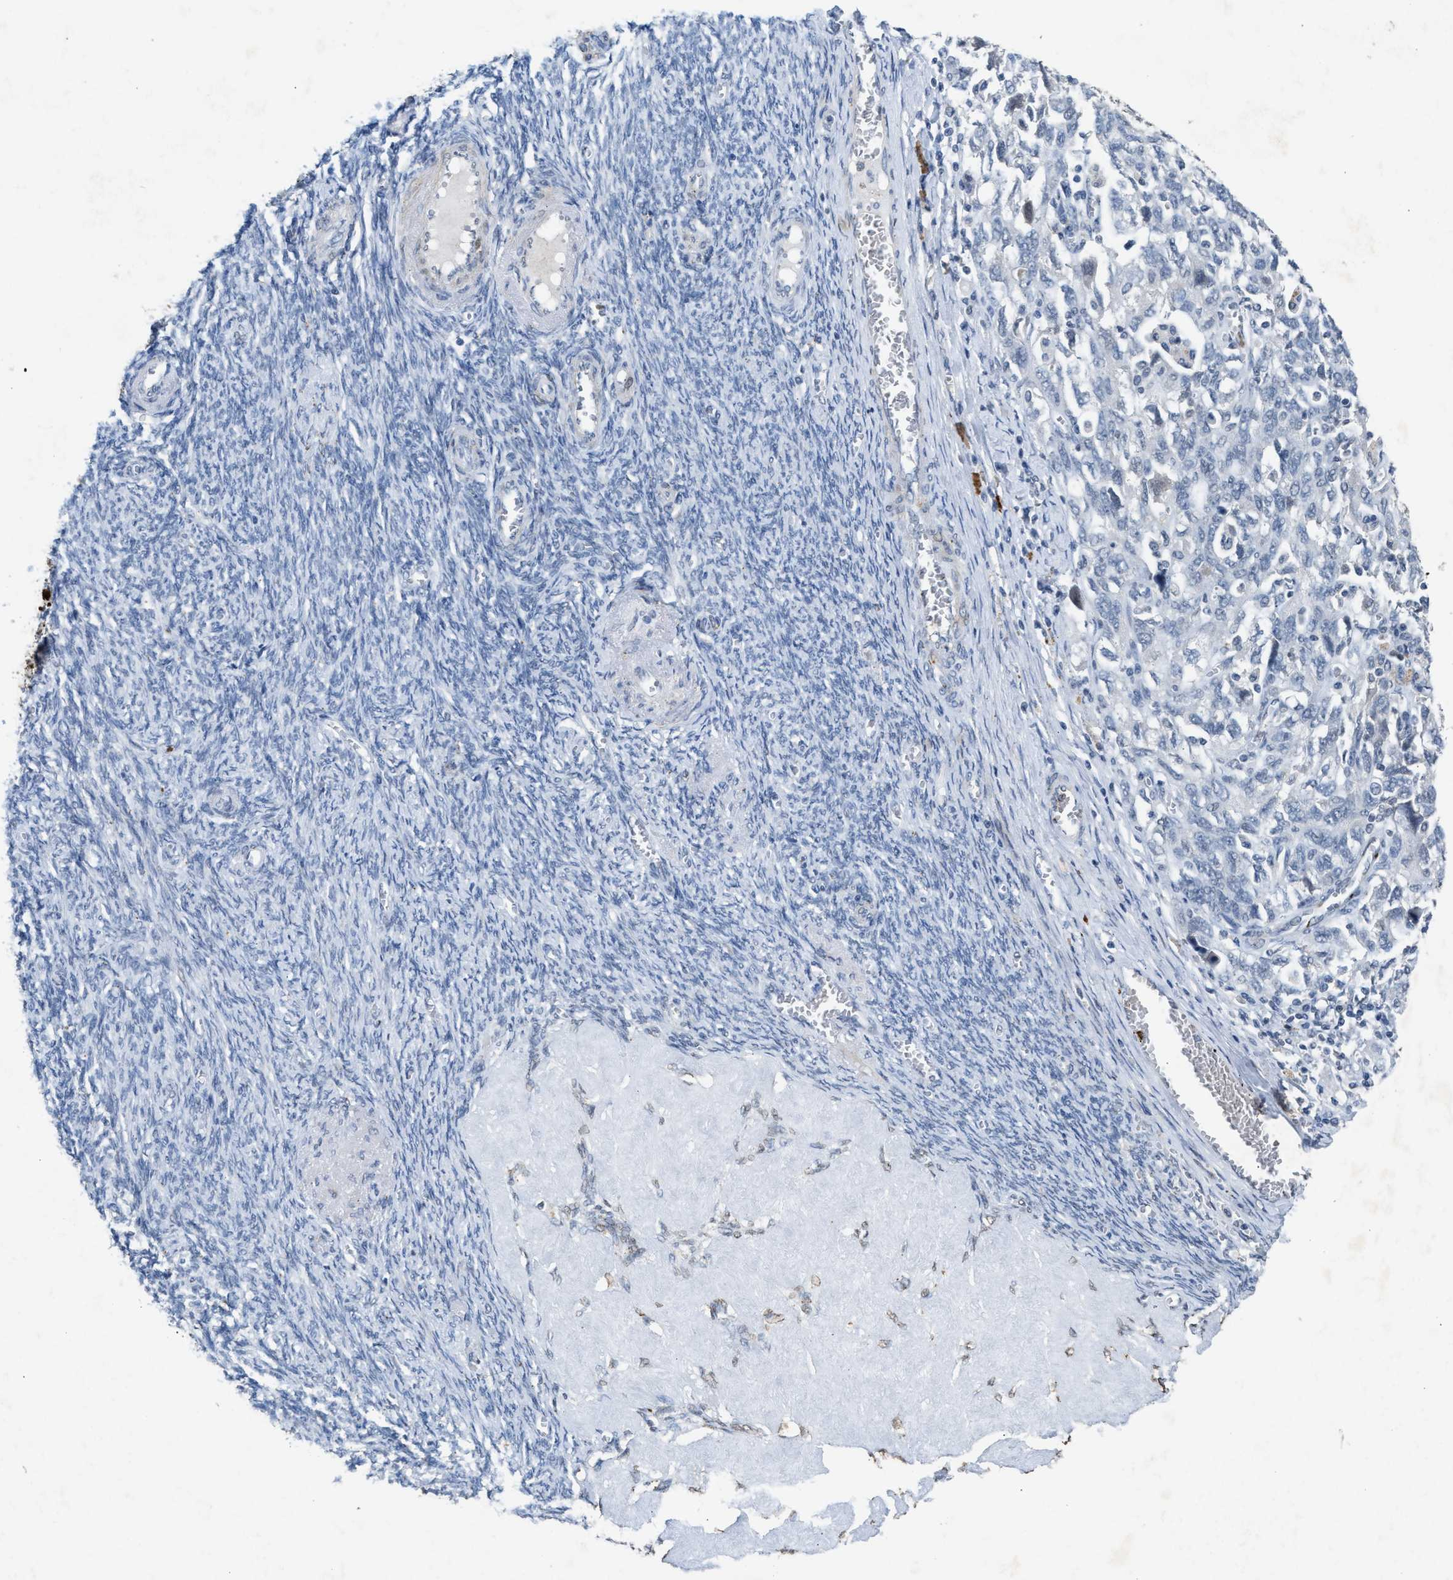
{"staining": {"intensity": "negative", "quantity": "none", "location": "none"}, "tissue": "ovarian cancer", "cell_type": "Tumor cells", "image_type": "cancer", "snomed": [{"axis": "morphology", "description": "Carcinoma, NOS"}, {"axis": "morphology", "description": "Cystadenocarcinoma, serous, NOS"}, {"axis": "topography", "description": "Ovary"}], "caption": "DAB (3,3'-diaminobenzidine) immunohistochemical staining of ovarian cancer displays no significant expression in tumor cells.", "gene": "SLC5A5", "patient": {"sex": "female", "age": 69}}